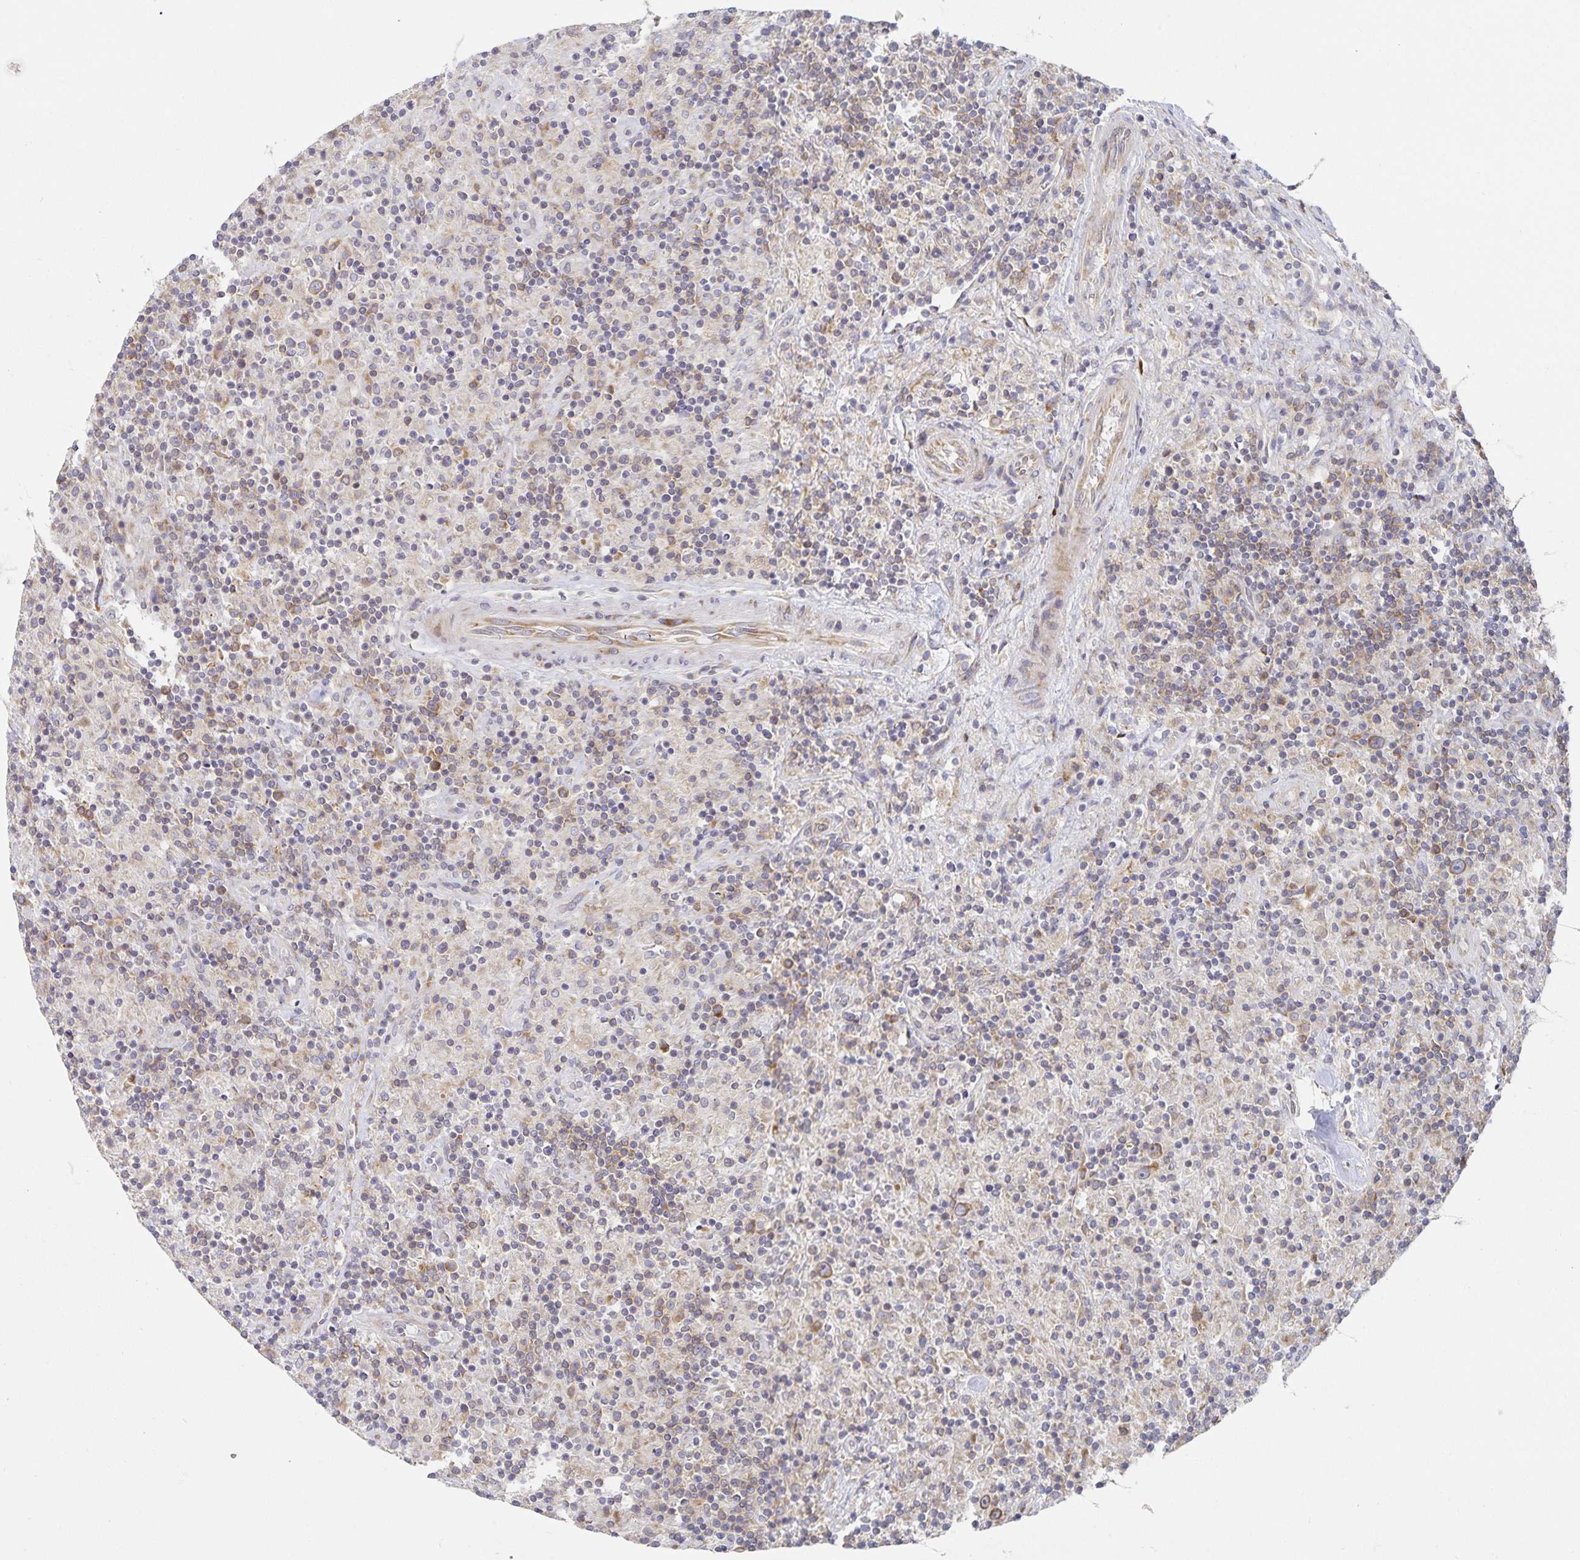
{"staining": {"intensity": "weak", "quantity": ">75%", "location": "cytoplasmic/membranous"}, "tissue": "lymphoma", "cell_type": "Tumor cells", "image_type": "cancer", "snomed": [{"axis": "morphology", "description": "Hodgkin's disease, NOS"}, {"axis": "topography", "description": "Lymph node"}], "caption": "Hodgkin's disease stained for a protein (brown) shows weak cytoplasmic/membranous positive positivity in about >75% of tumor cells.", "gene": "NOMO1", "patient": {"sex": "male", "age": 70}}